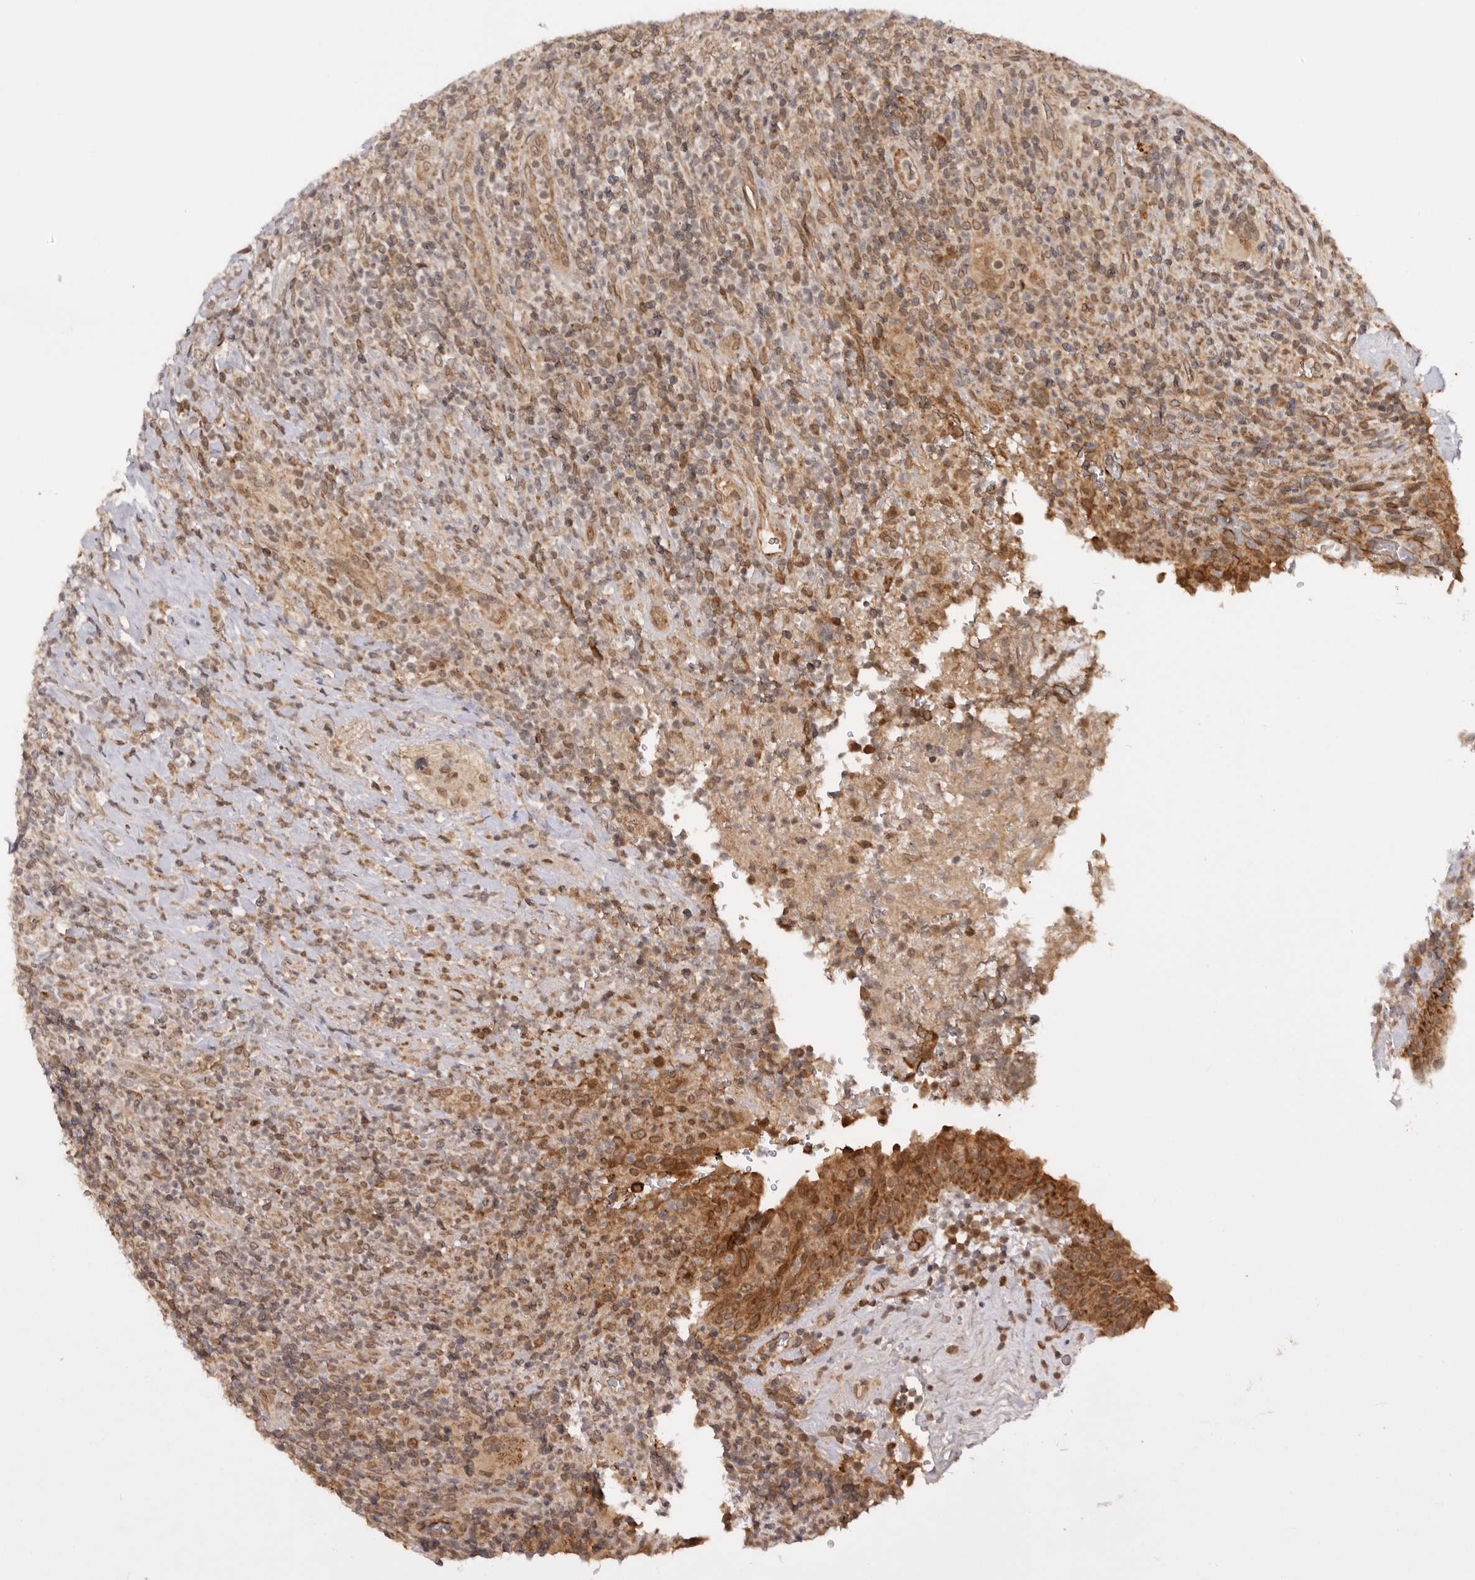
{"staining": {"intensity": "moderate", "quantity": ">75%", "location": "cytoplasmic/membranous,nuclear"}, "tissue": "urinary bladder", "cell_type": "Urothelial cells", "image_type": "normal", "snomed": [{"axis": "morphology", "description": "Normal tissue, NOS"}, {"axis": "morphology", "description": "Inflammation, NOS"}, {"axis": "topography", "description": "Urinary bladder"}], "caption": "Immunohistochemistry micrograph of benign urinary bladder: human urinary bladder stained using immunohistochemistry displays medium levels of moderate protein expression localized specifically in the cytoplasmic/membranous,nuclear of urothelial cells, appearing as a cytoplasmic/membranous,nuclear brown color.", "gene": "TARS2", "patient": {"sex": "female", "age": 75}}